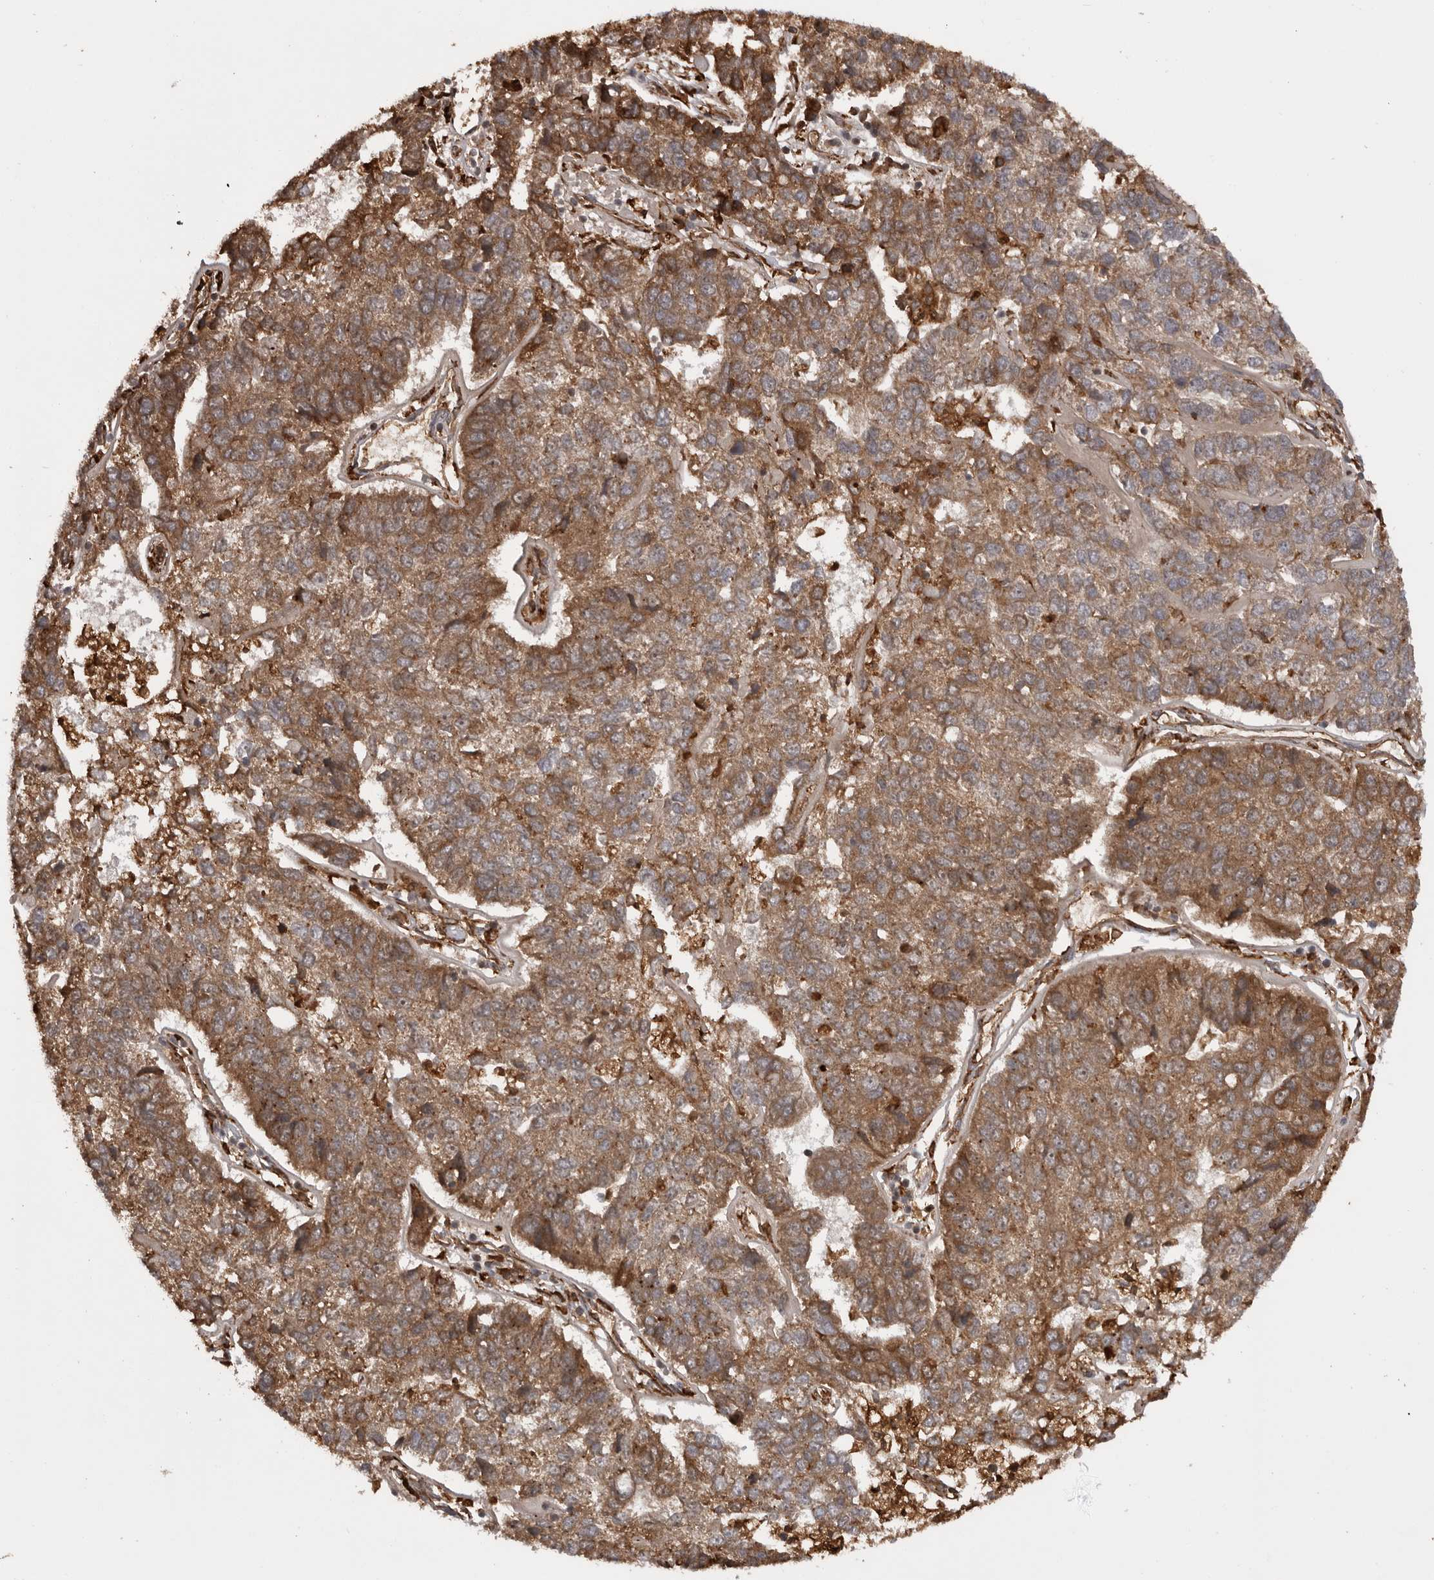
{"staining": {"intensity": "moderate", "quantity": ">75%", "location": "cytoplasmic/membranous"}, "tissue": "pancreatic cancer", "cell_type": "Tumor cells", "image_type": "cancer", "snomed": [{"axis": "morphology", "description": "Adenocarcinoma, NOS"}, {"axis": "topography", "description": "Pancreas"}], "caption": "DAB immunohistochemical staining of human pancreatic cancer shows moderate cytoplasmic/membranous protein expression in approximately >75% of tumor cells.", "gene": "RAB3GAP2", "patient": {"sex": "female", "age": 61}}